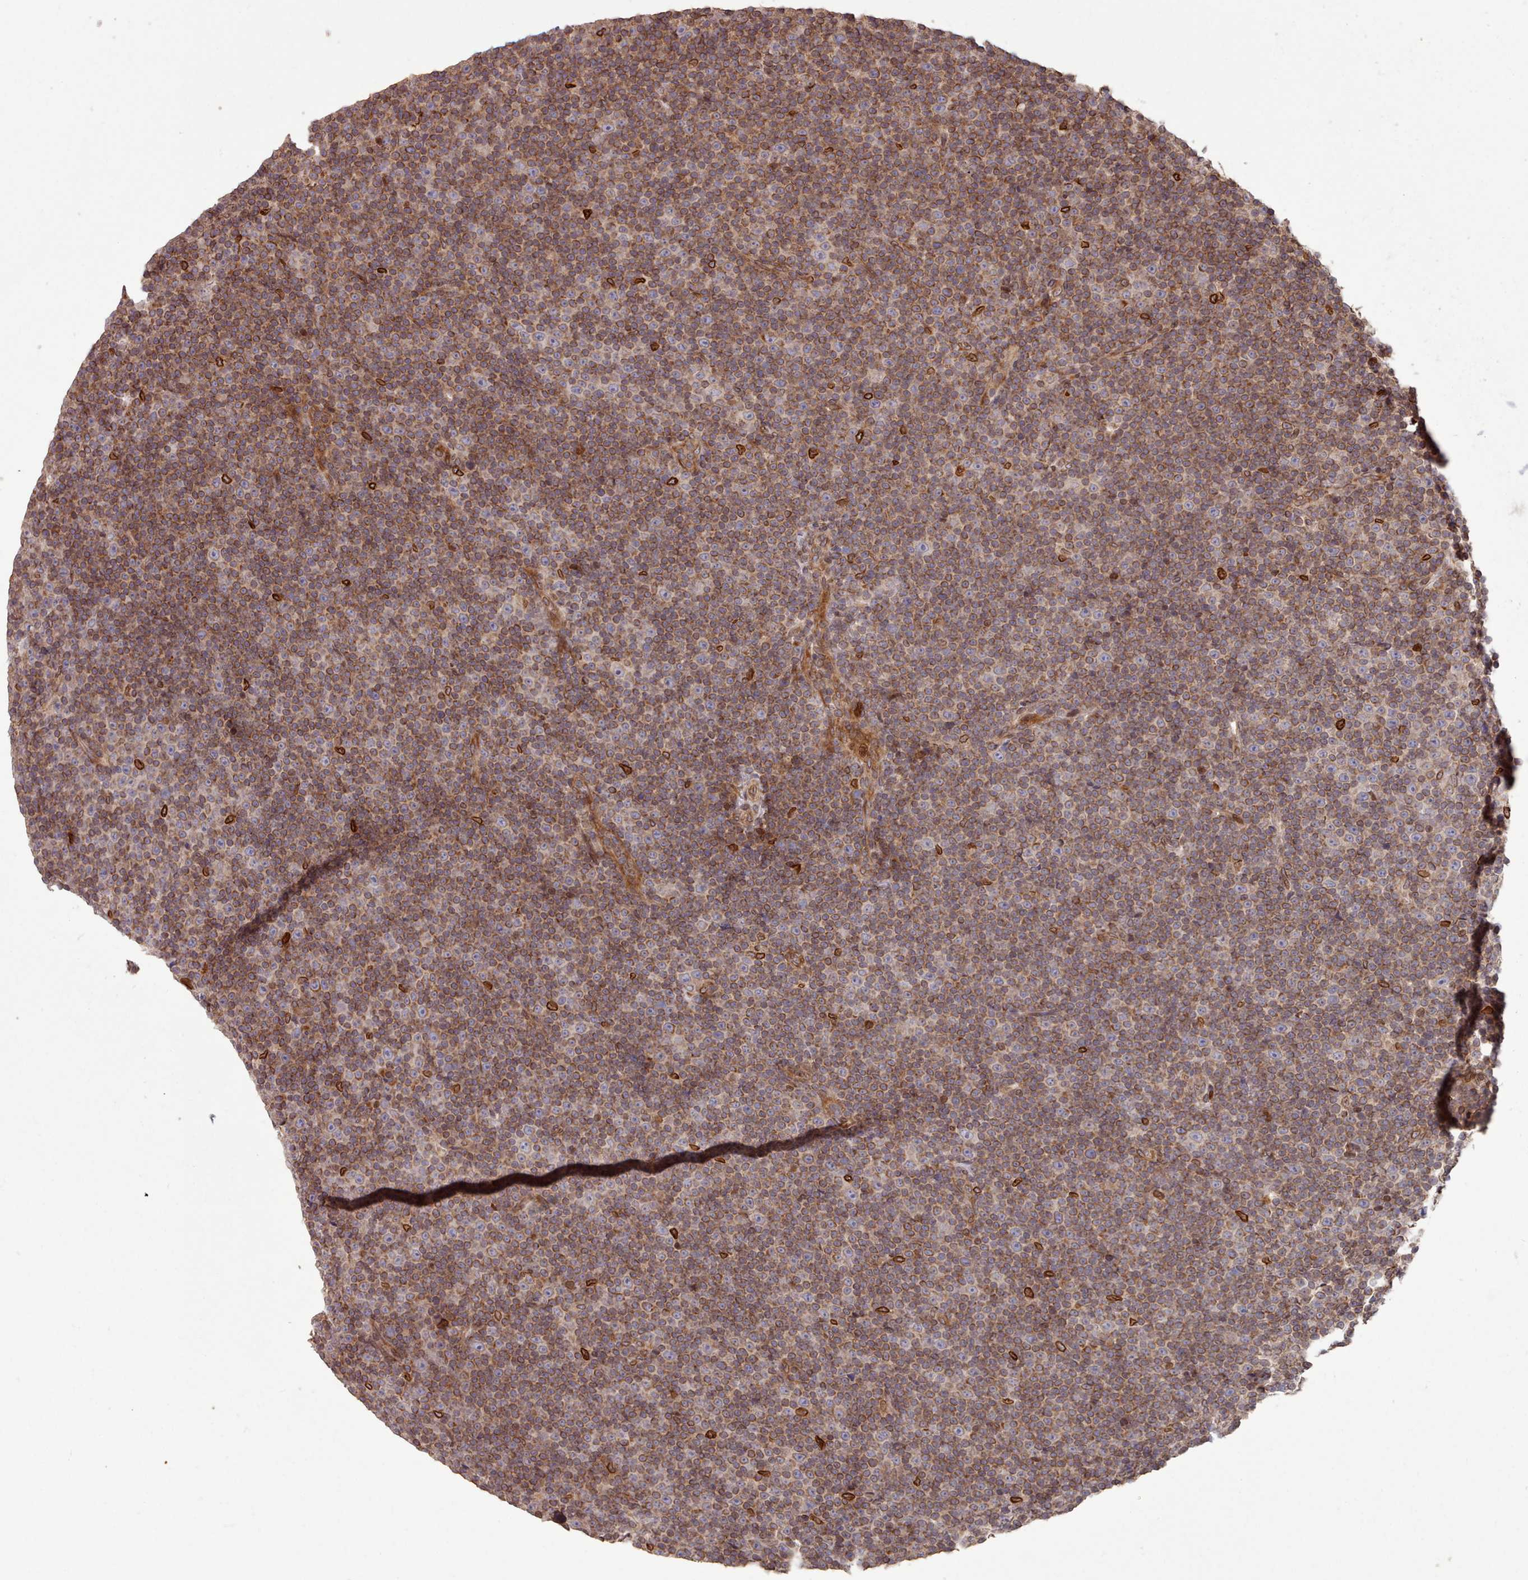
{"staining": {"intensity": "moderate", "quantity": "25%-75%", "location": "cytoplasmic/membranous,nuclear"}, "tissue": "lymphoma", "cell_type": "Tumor cells", "image_type": "cancer", "snomed": [{"axis": "morphology", "description": "Malignant lymphoma, non-Hodgkin's type, Low grade"}, {"axis": "topography", "description": "Lymph node"}], "caption": "Protein expression analysis of lymphoma demonstrates moderate cytoplasmic/membranous and nuclear expression in about 25%-75% of tumor cells.", "gene": "TOR1AIP1", "patient": {"sex": "female", "age": 67}}